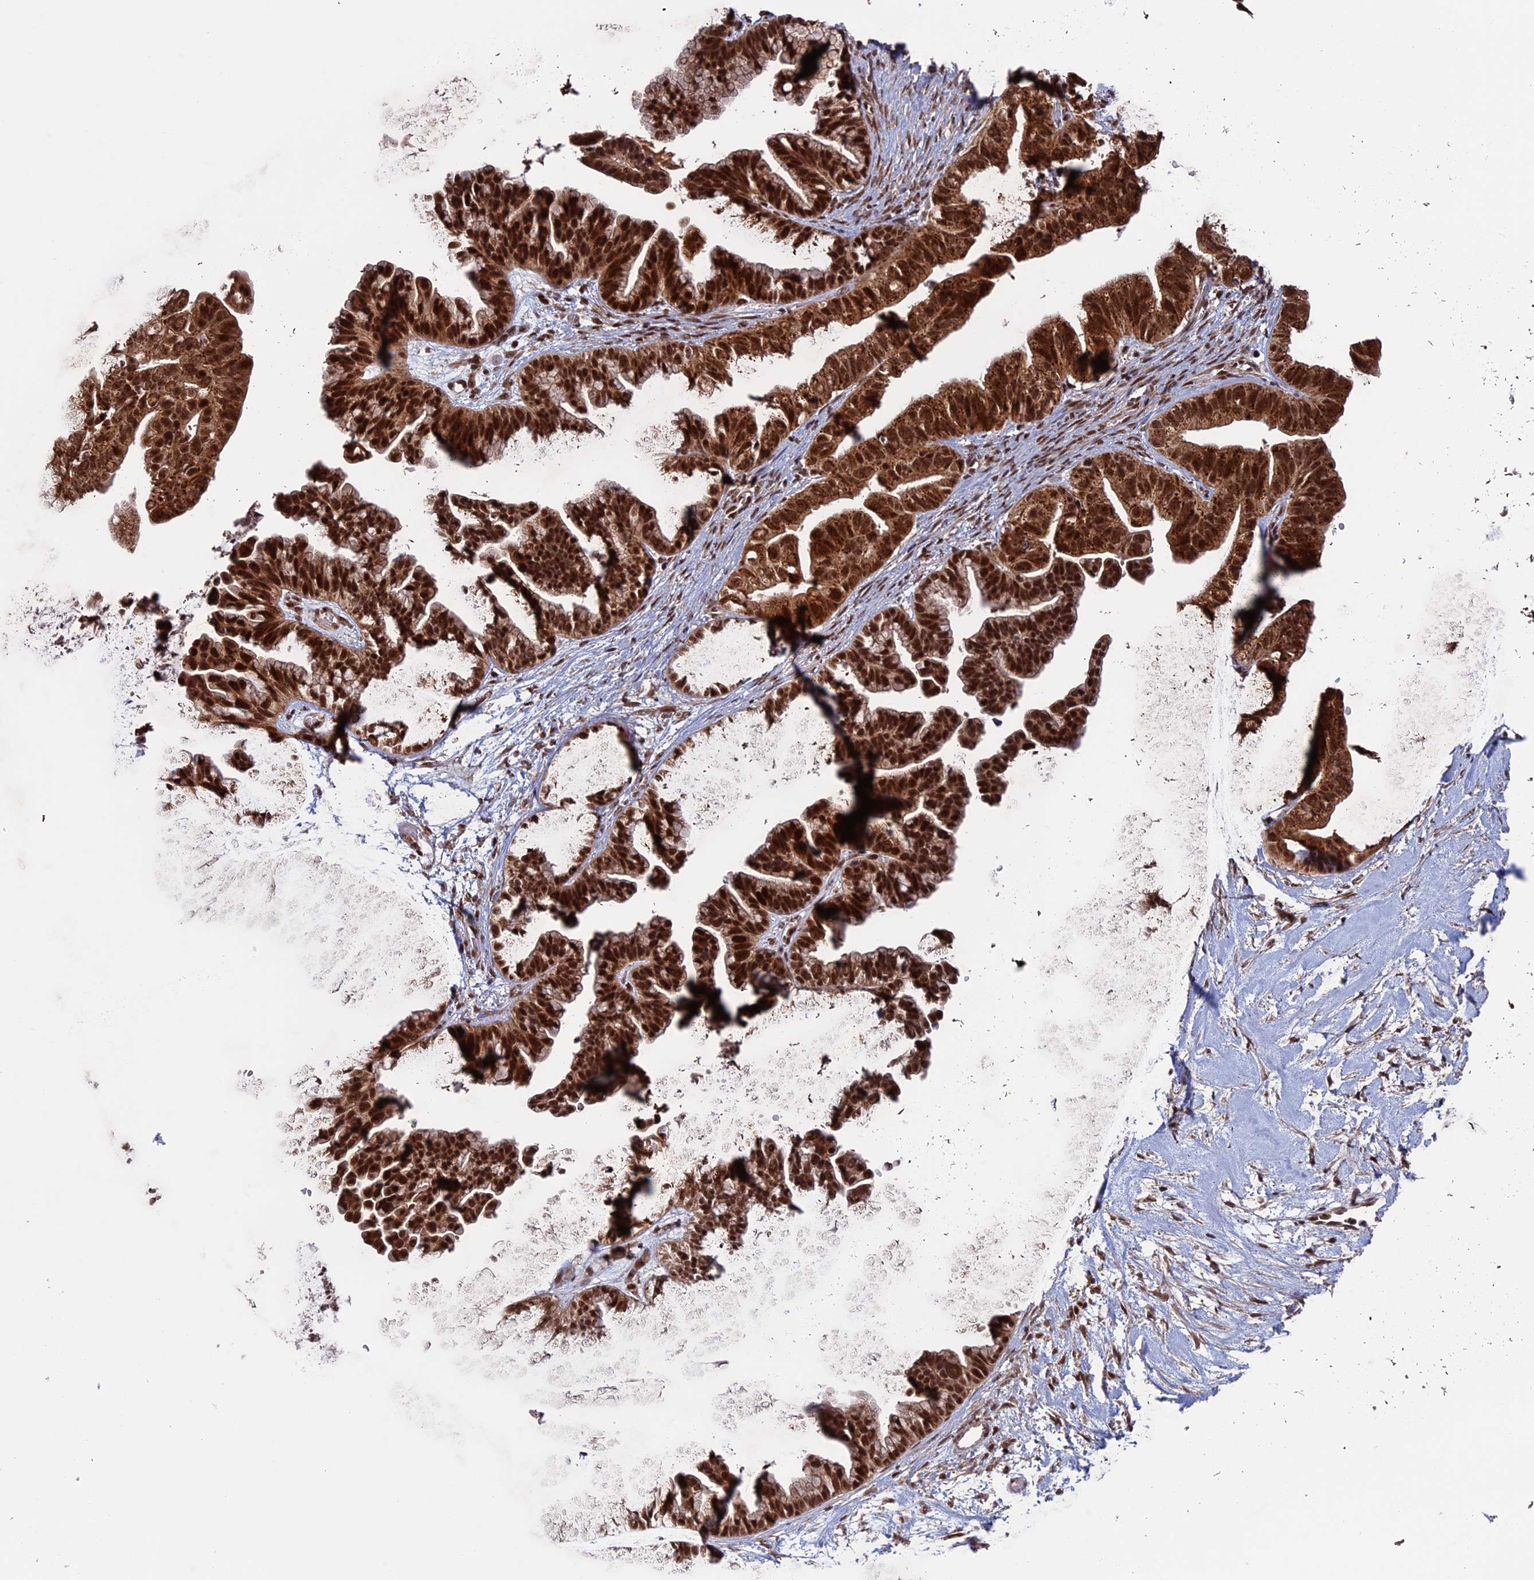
{"staining": {"intensity": "strong", "quantity": ">75%", "location": "cytoplasmic/membranous,nuclear"}, "tissue": "ovarian cancer", "cell_type": "Tumor cells", "image_type": "cancer", "snomed": [{"axis": "morphology", "description": "Cystadenocarcinoma, serous, NOS"}, {"axis": "topography", "description": "Ovary"}], "caption": "This is a micrograph of IHC staining of ovarian cancer, which shows strong expression in the cytoplasmic/membranous and nuclear of tumor cells.", "gene": "CACTIN", "patient": {"sex": "female", "age": 56}}